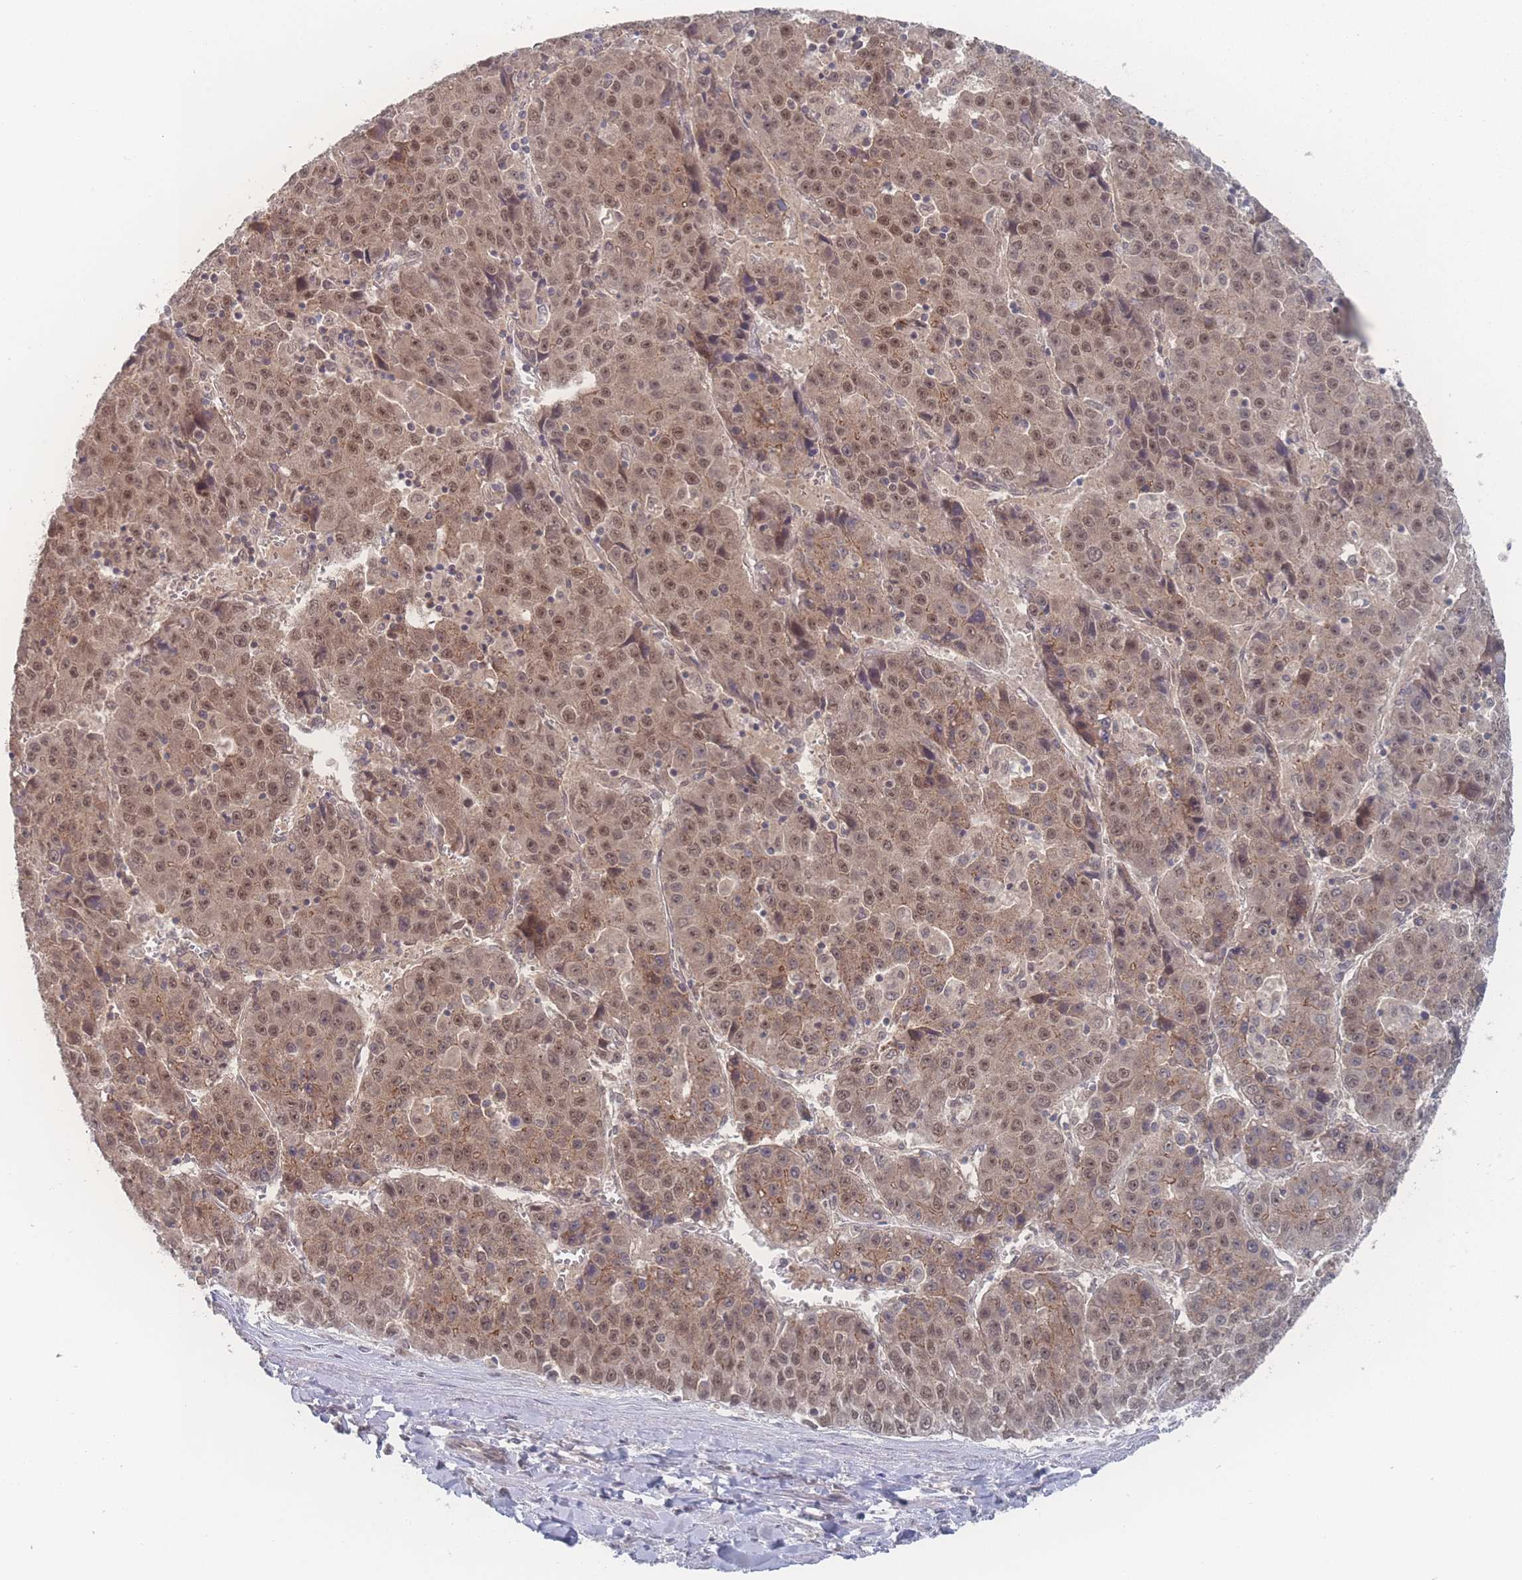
{"staining": {"intensity": "moderate", "quantity": ">75%", "location": "nuclear"}, "tissue": "liver cancer", "cell_type": "Tumor cells", "image_type": "cancer", "snomed": [{"axis": "morphology", "description": "Carcinoma, Hepatocellular, NOS"}, {"axis": "topography", "description": "Liver"}], "caption": "There is medium levels of moderate nuclear expression in tumor cells of liver cancer, as demonstrated by immunohistochemical staining (brown color).", "gene": "NBEAL1", "patient": {"sex": "female", "age": 53}}